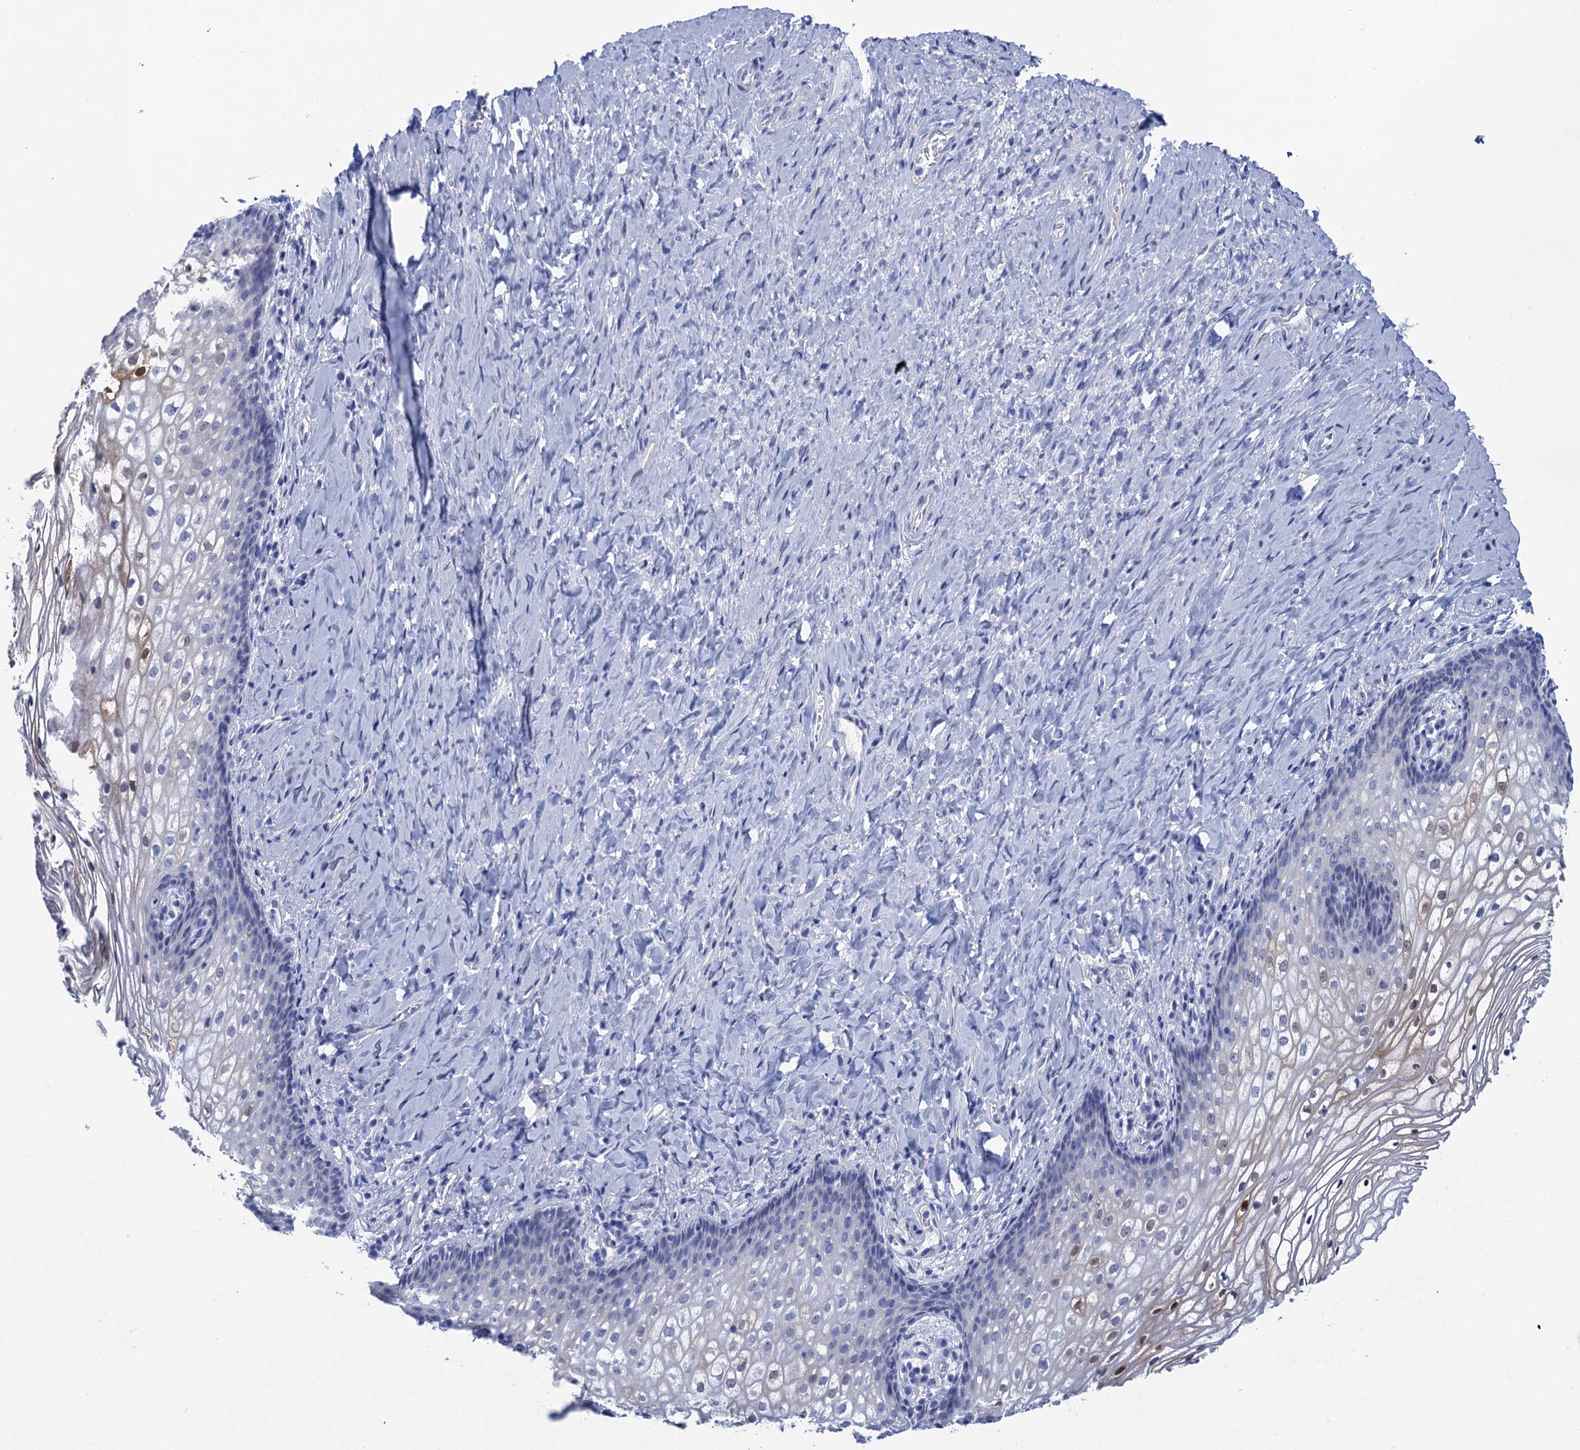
{"staining": {"intensity": "moderate", "quantity": "<25%", "location": "cytoplasmic/membranous,nuclear"}, "tissue": "vagina", "cell_type": "Squamous epithelial cells", "image_type": "normal", "snomed": [{"axis": "morphology", "description": "Normal tissue, NOS"}, {"axis": "topography", "description": "Vagina"}], "caption": "The histopathology image shows staining of benign vagina, revealing moderate cytoplasmic/membranous,nuclear protein staining (brown color) within squamous epithelial cells. The protein of interest is stained brown, and the nuclei are stained in blue (DAB (3,3'-diaminobenzidine) IHC with brightfield microscopy, high magnification).", "gene": "CALML5", "patient": {"sex": "female", "age": 60}}